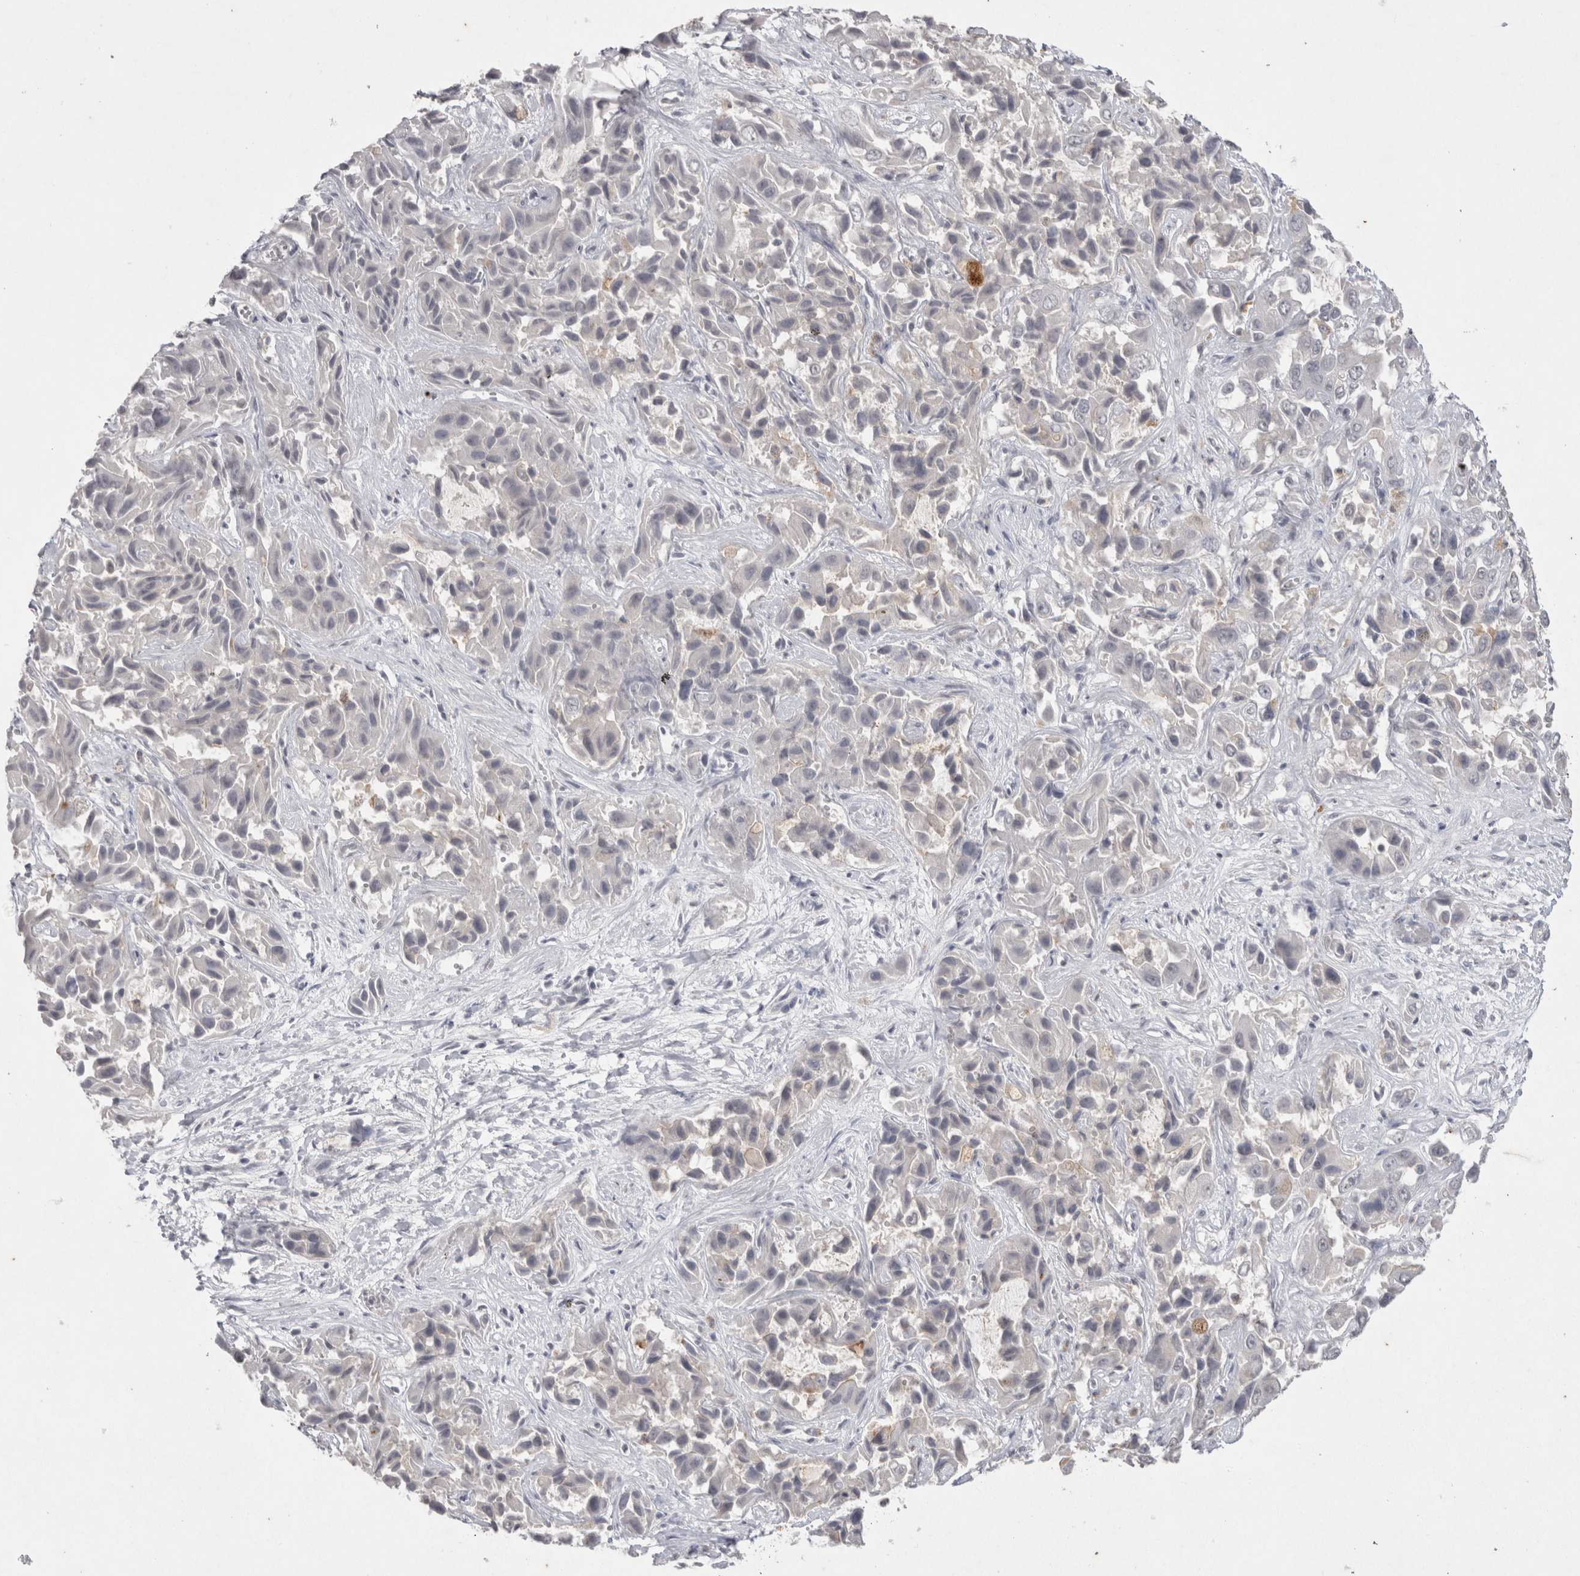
{"staining": {"intensity": "negative", "quantity": "none", "location": "none"}, "tissue": "liver cancer", "cell_type": "Tumor cells", "image_type": "cancer", "snomed": [{"axis": "morphology", "description": "Cholangiocarcinoma"}, {"axis": "topography", "description": "Liver"}], "caption": "High magnification brightfield microscopy of cholangiocarcinoma (liver) stained with DAB (3,3'-diaminobenzidine) (brown) and counterstained with hematoxylin (blue): tumor cells show no significant staining. The staining is performed using DAB (3,3'-diaminobenzidine) brown chromogen with nuclei counter-stained in using hematoxylin.", "gene": "DDX4", "patient": {"sex": "female", "age": 52}}